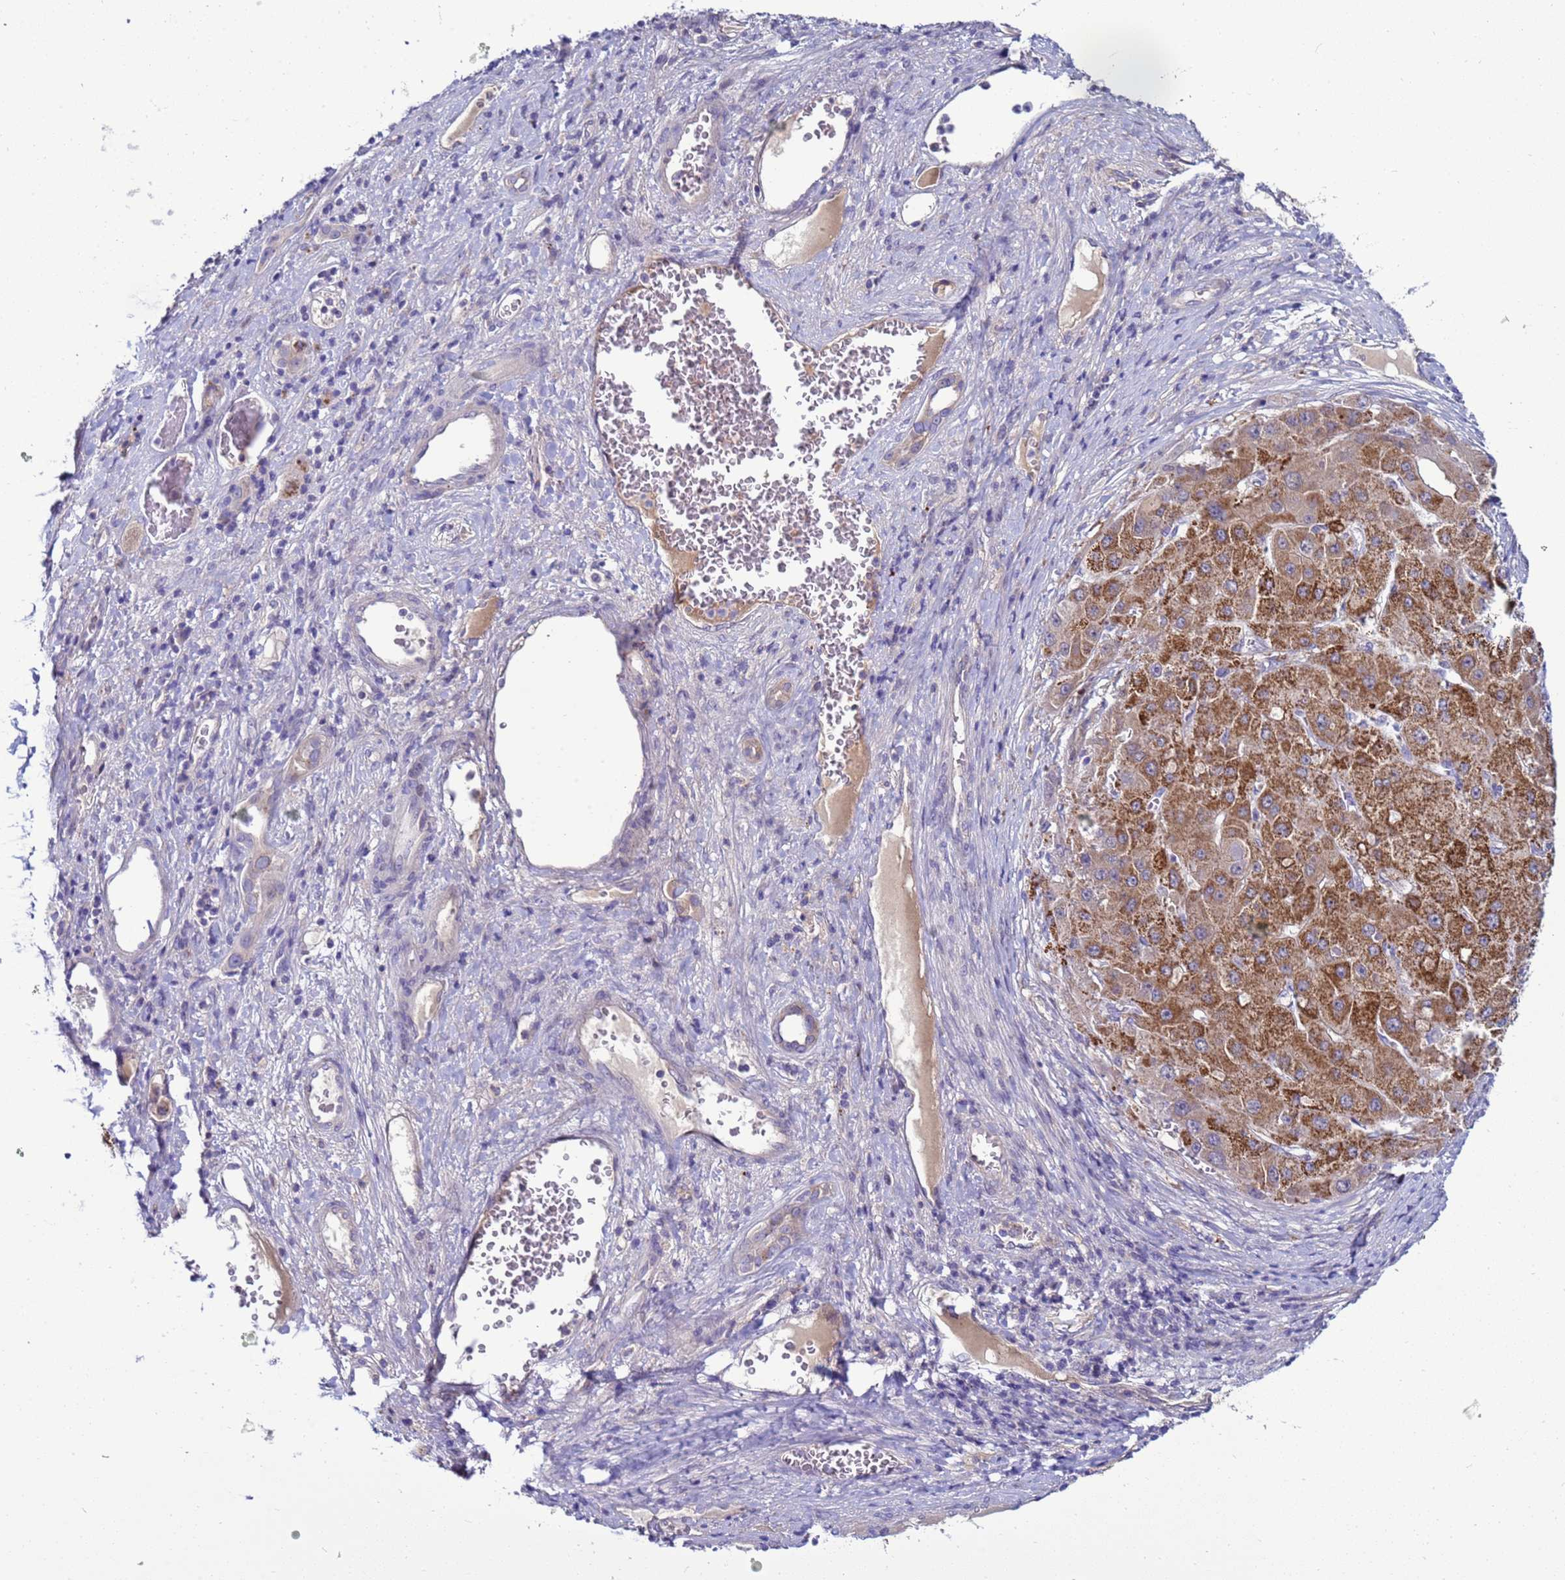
{"staining": {"intensity": "strong", "quantity": ">75%", "location": "cytoplasmic/membranous"}, "tissue": "liver cancer", "cell_type": "Tumor cells", "image_type": "cancer", "snomed": [{"axis": "morphology", "description": "Carcinoma, Hepatocellular, NOS"}, {"axis": "topography", "description": "Liver"}], "caption": "Liver hepatocellular carcinoma stained with a protein marker reveals strong staining in tumor cells.", "gene": "NAT2", "patient": {"sex": "female", "age": 73}}